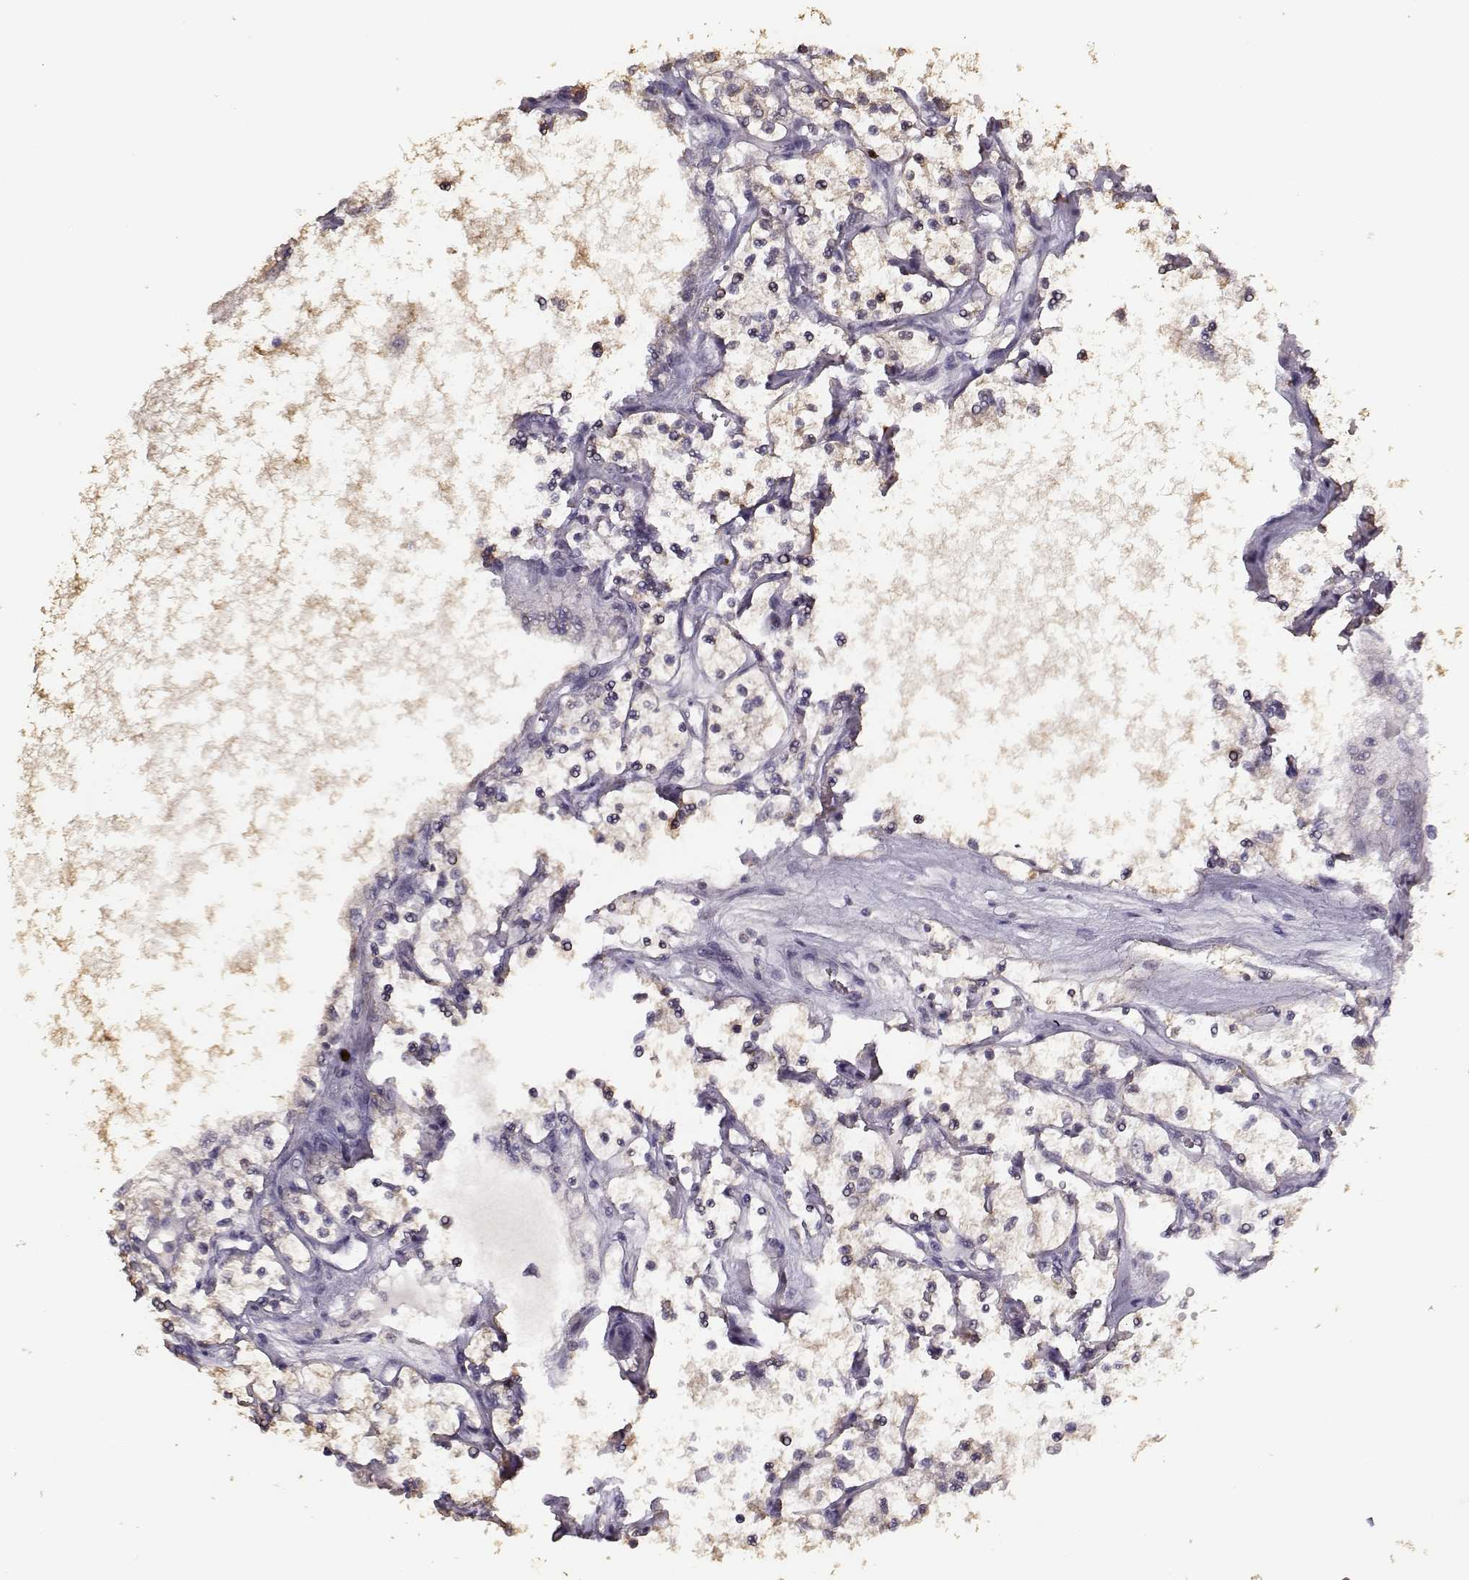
{"staining": {"intensity": "weak", "quantity": ">75%", "location": "cytoplasmic/membranous"}, "tissue": "renal cancer", "cell_type": "Tumor cells", "image_type": "cancer", "snomed": [{"axis": "morphology", "description": "Adenocarcinoma, NOS"}, {"axis": "topography", "description": "Kidney"}], "caption": "Renal cancer (adenocarcinoma) tissue demonstrates weak cytoplasmic/membranous staining in about >75% of tumor cells, visualized by immunohistochemistry.", "gene": "UROC1", "patient": {"sex": "female", "age": 69}}